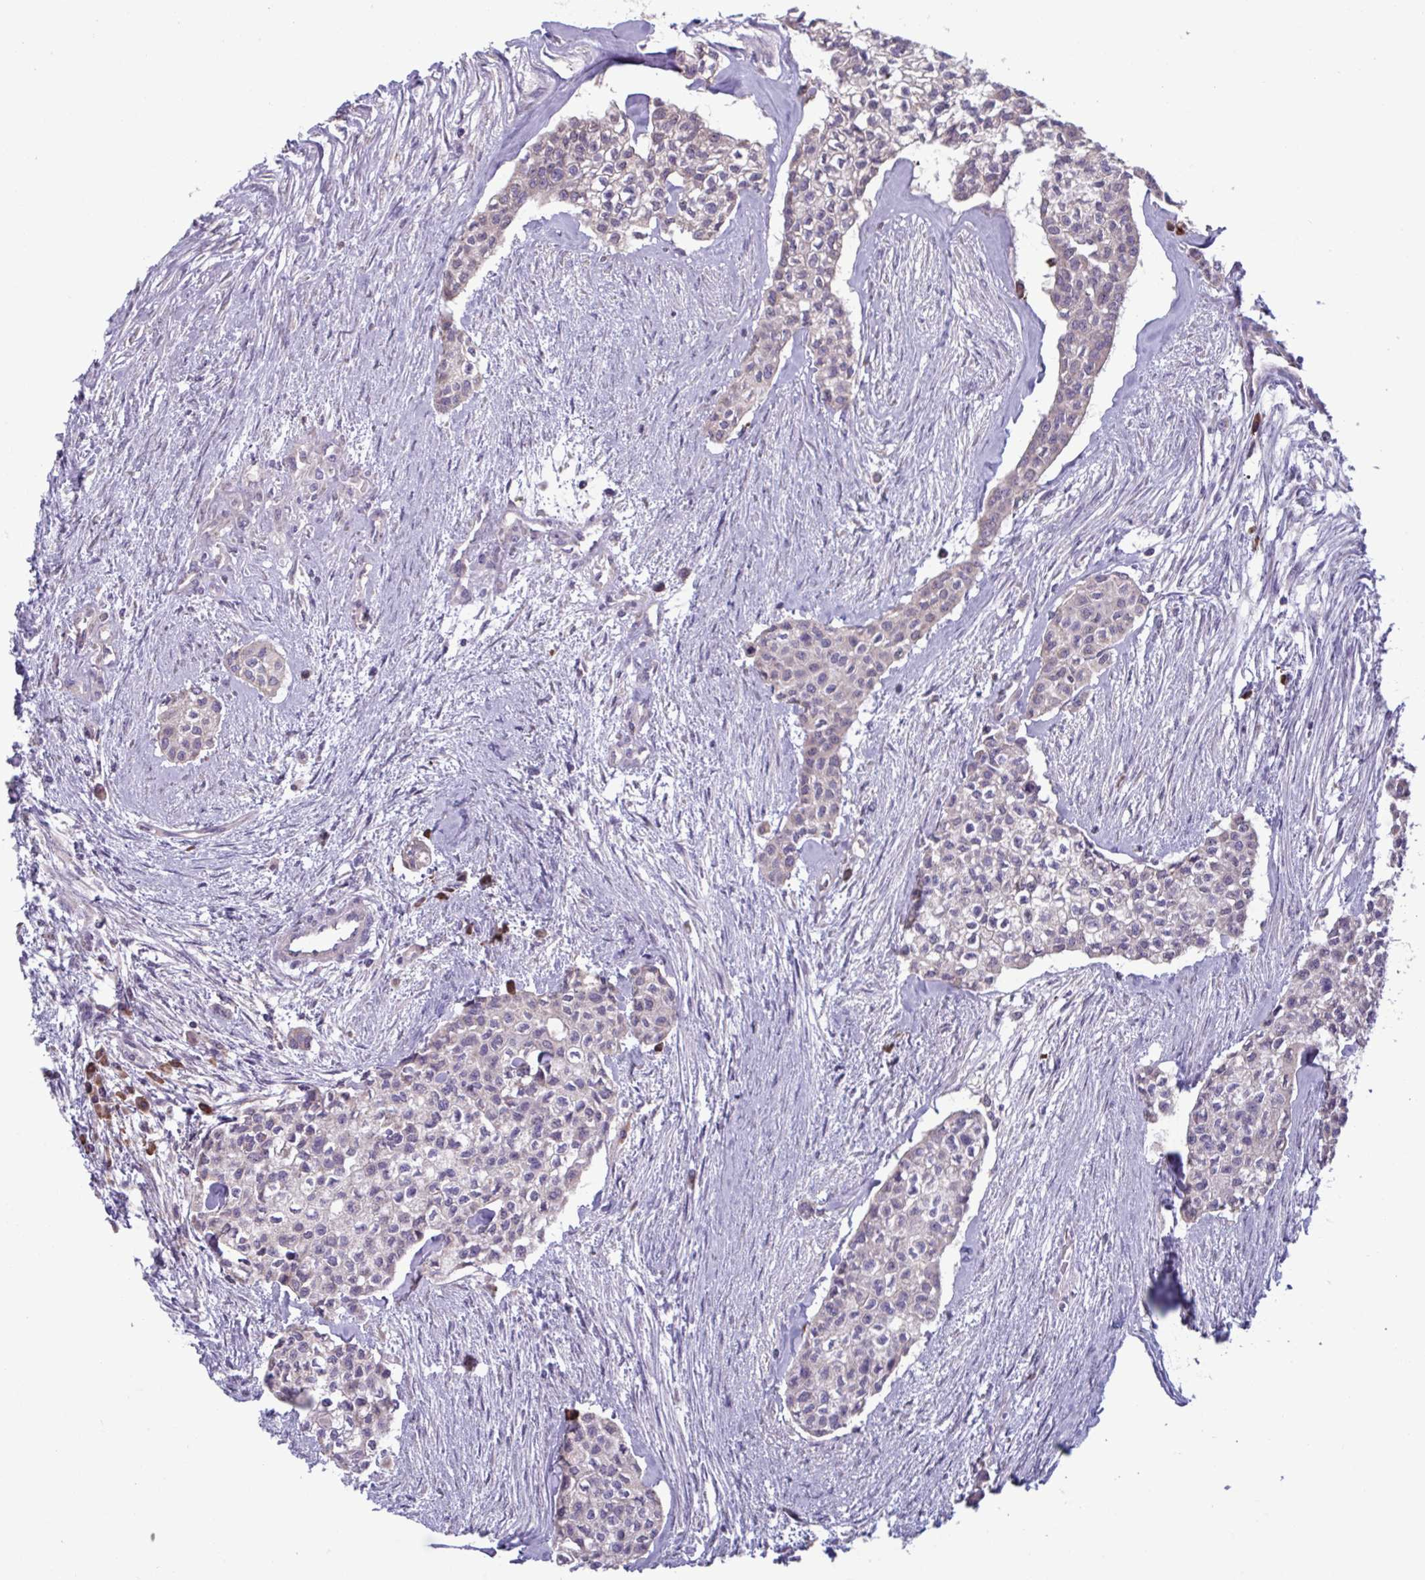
{"staining": {"intensity": "negative", "quantity": "none", "location": "none"}, "tissue": "head and neck cancer", "cell_type": "Tumor cells", "image_type": "cancer", "snomed": [{"axis": "morphology", "description": "Adenocarcinoma, NOS"}, {"axis": "topography", "description": "Head-Neck"}], "caption": "This is an immunohistochemistry (IHC) histopathology image of human head and neck adenocarcinoma. There is no positivity in tumor cells.", "gene": "CD1E", "patient": {"sex": "male", "age": 81}}